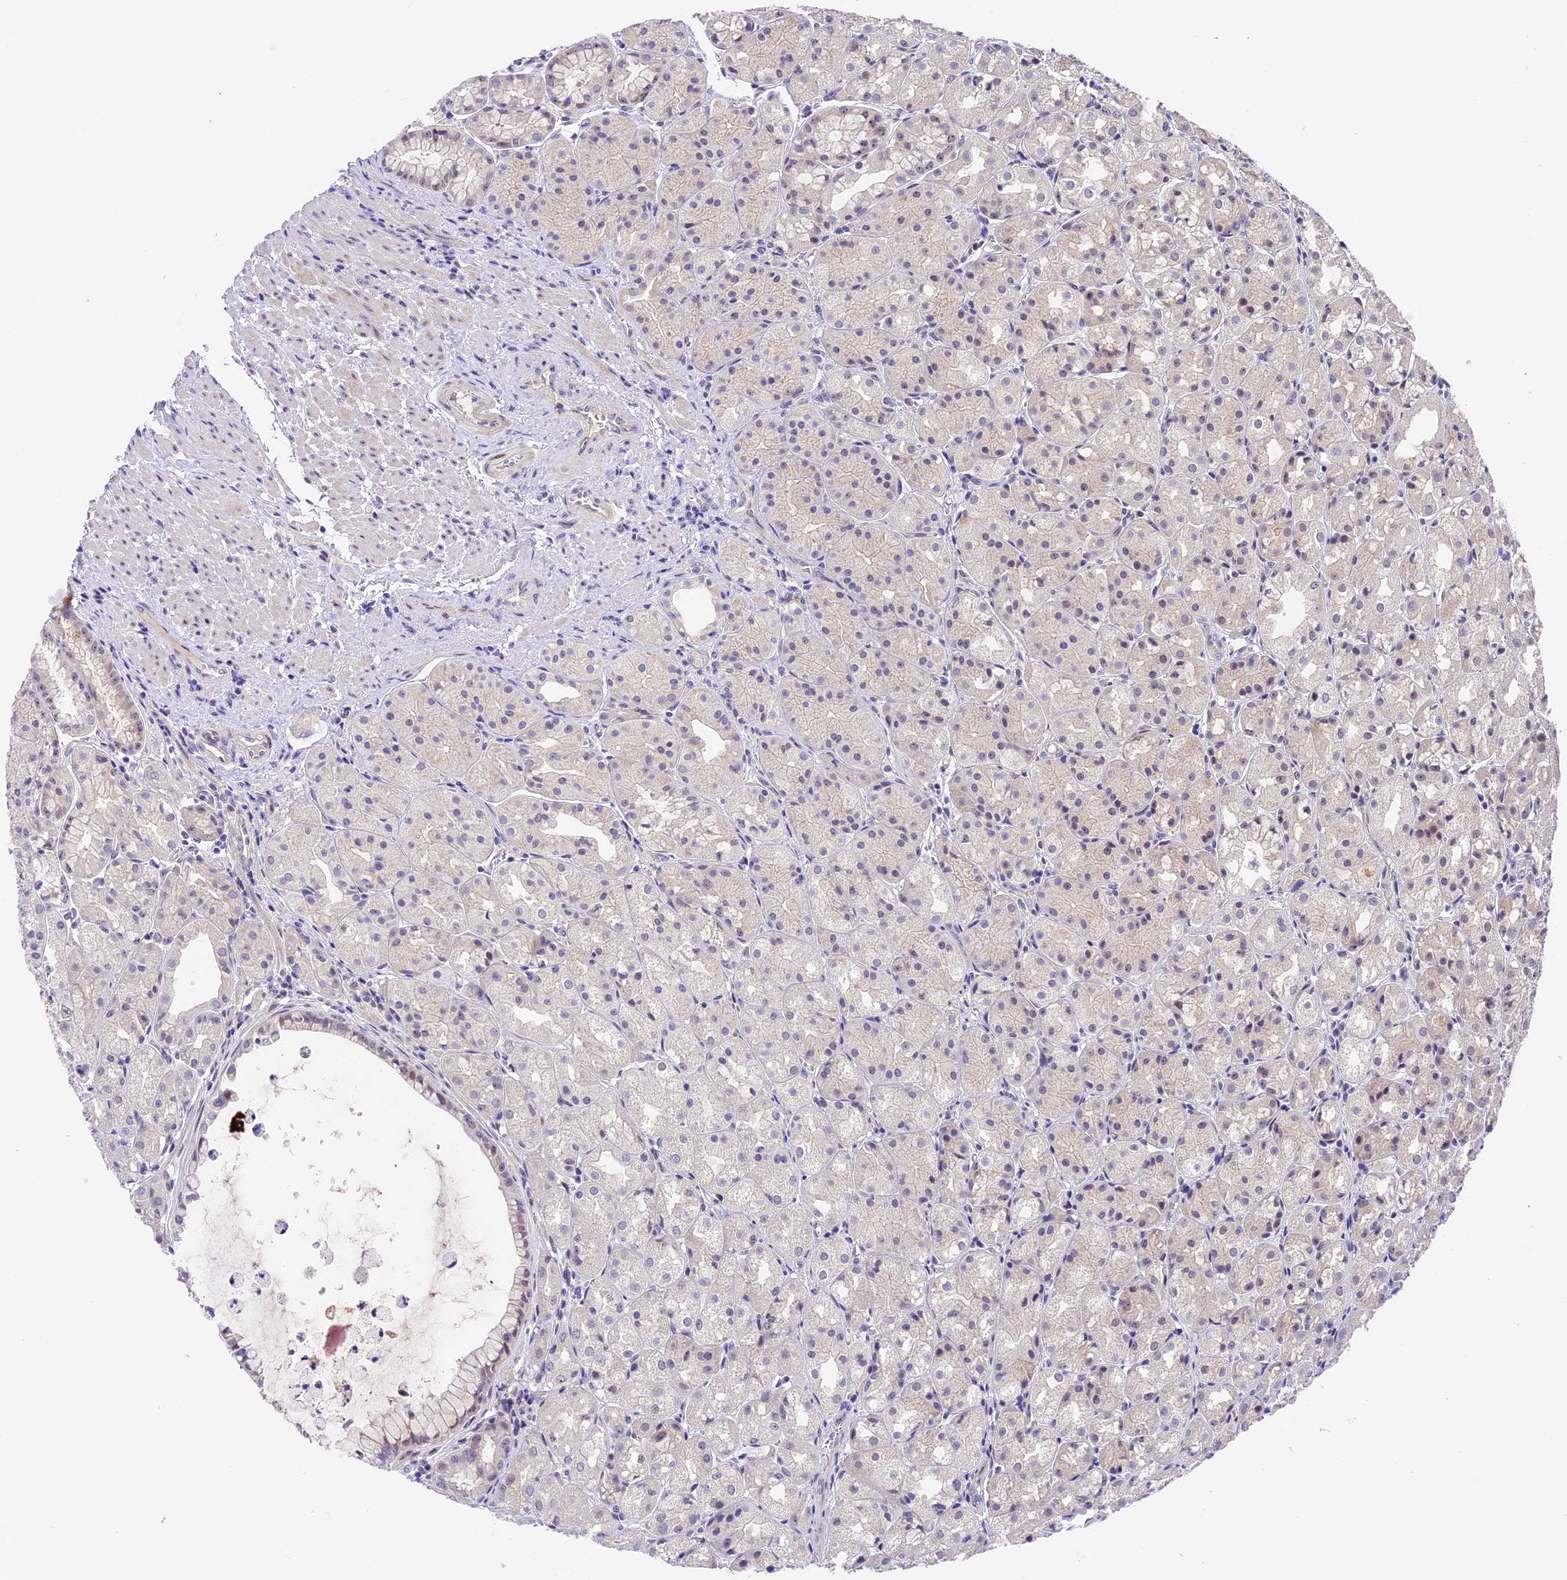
{"staining": {"intensity": "moderate", "quantity": "<25%", "location": "cytoplasmic/membranous,nuclear"}, "tissue": "stomach", "cell_type": "Glandular cells", "image_type": "normal", "snomed": [{"axis": "morphology", "description": "Normal tissue, NOS"}, {"axis": "topography", "description": "Stomach, upper"}], "caption": "Benign stomach was stained to show a protein in brown. There is low levels of moderate cytoplasmic/membranous,nuclear staining in approximately <25% of glandular cells. Ihc stains the protein of interest in brown and the nuclei are stained blue.", "gene": "MIDN", "patient": {"sex": "male", "age": 72}}